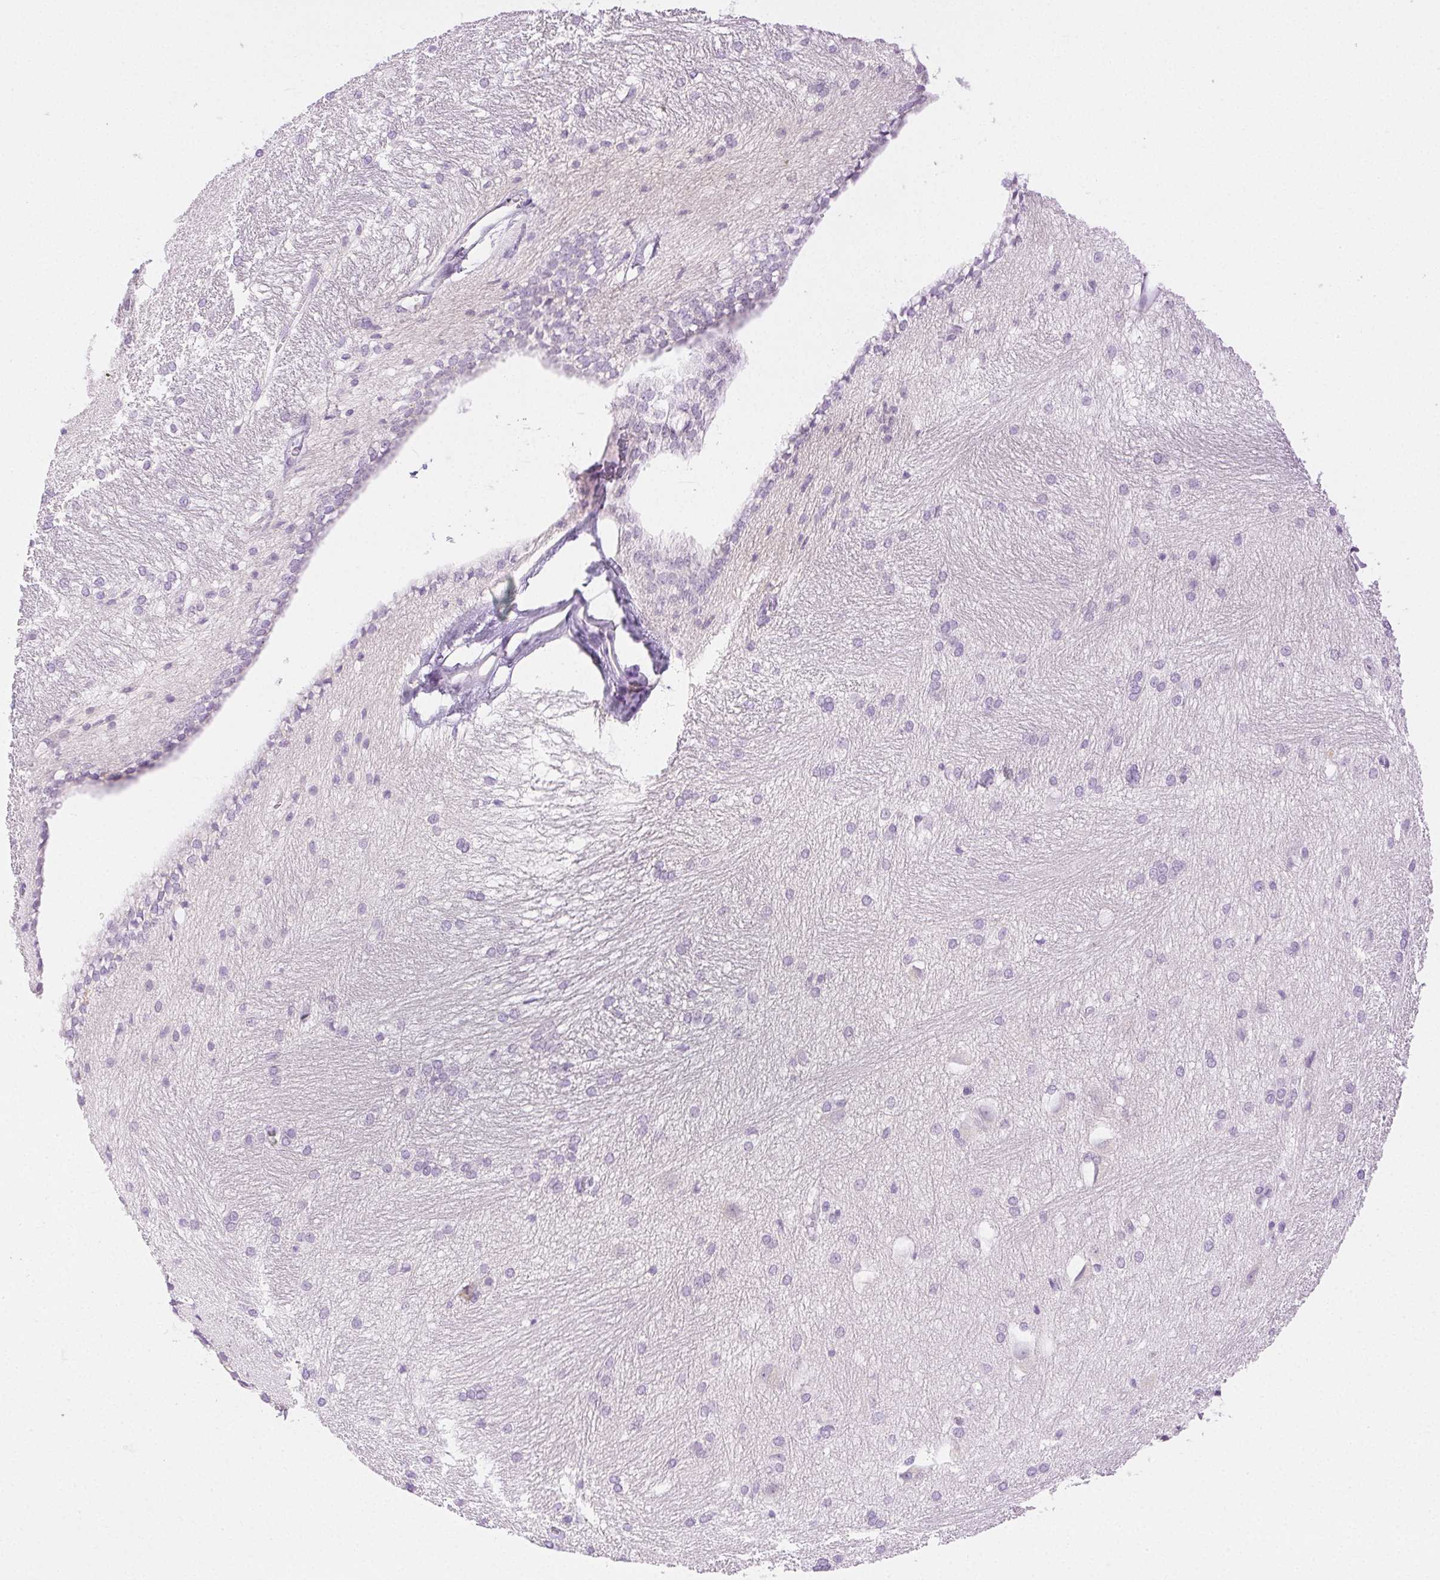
{"staining": {"intensity": "negative", "quantity": "none", "location": "none"}, "tissue": "hippocampus", "cell_type": "Glial cells", "image_type": "normal", "snomed": [{"axis": "morphology", "description": "Normal tissue, NOS"}, {"axis": "topography", "description": "Cerebral cortex"}, {"axis": "topography", "description": "Hippocampus"}], "caption": "IHC photomicrograph of normal hippocampus: human hippocampus stained with DAB demonstrates no significant protein staining in glial cells.", "gene": "SPACA4", "patient": {"sex": "female", "age": 19}}